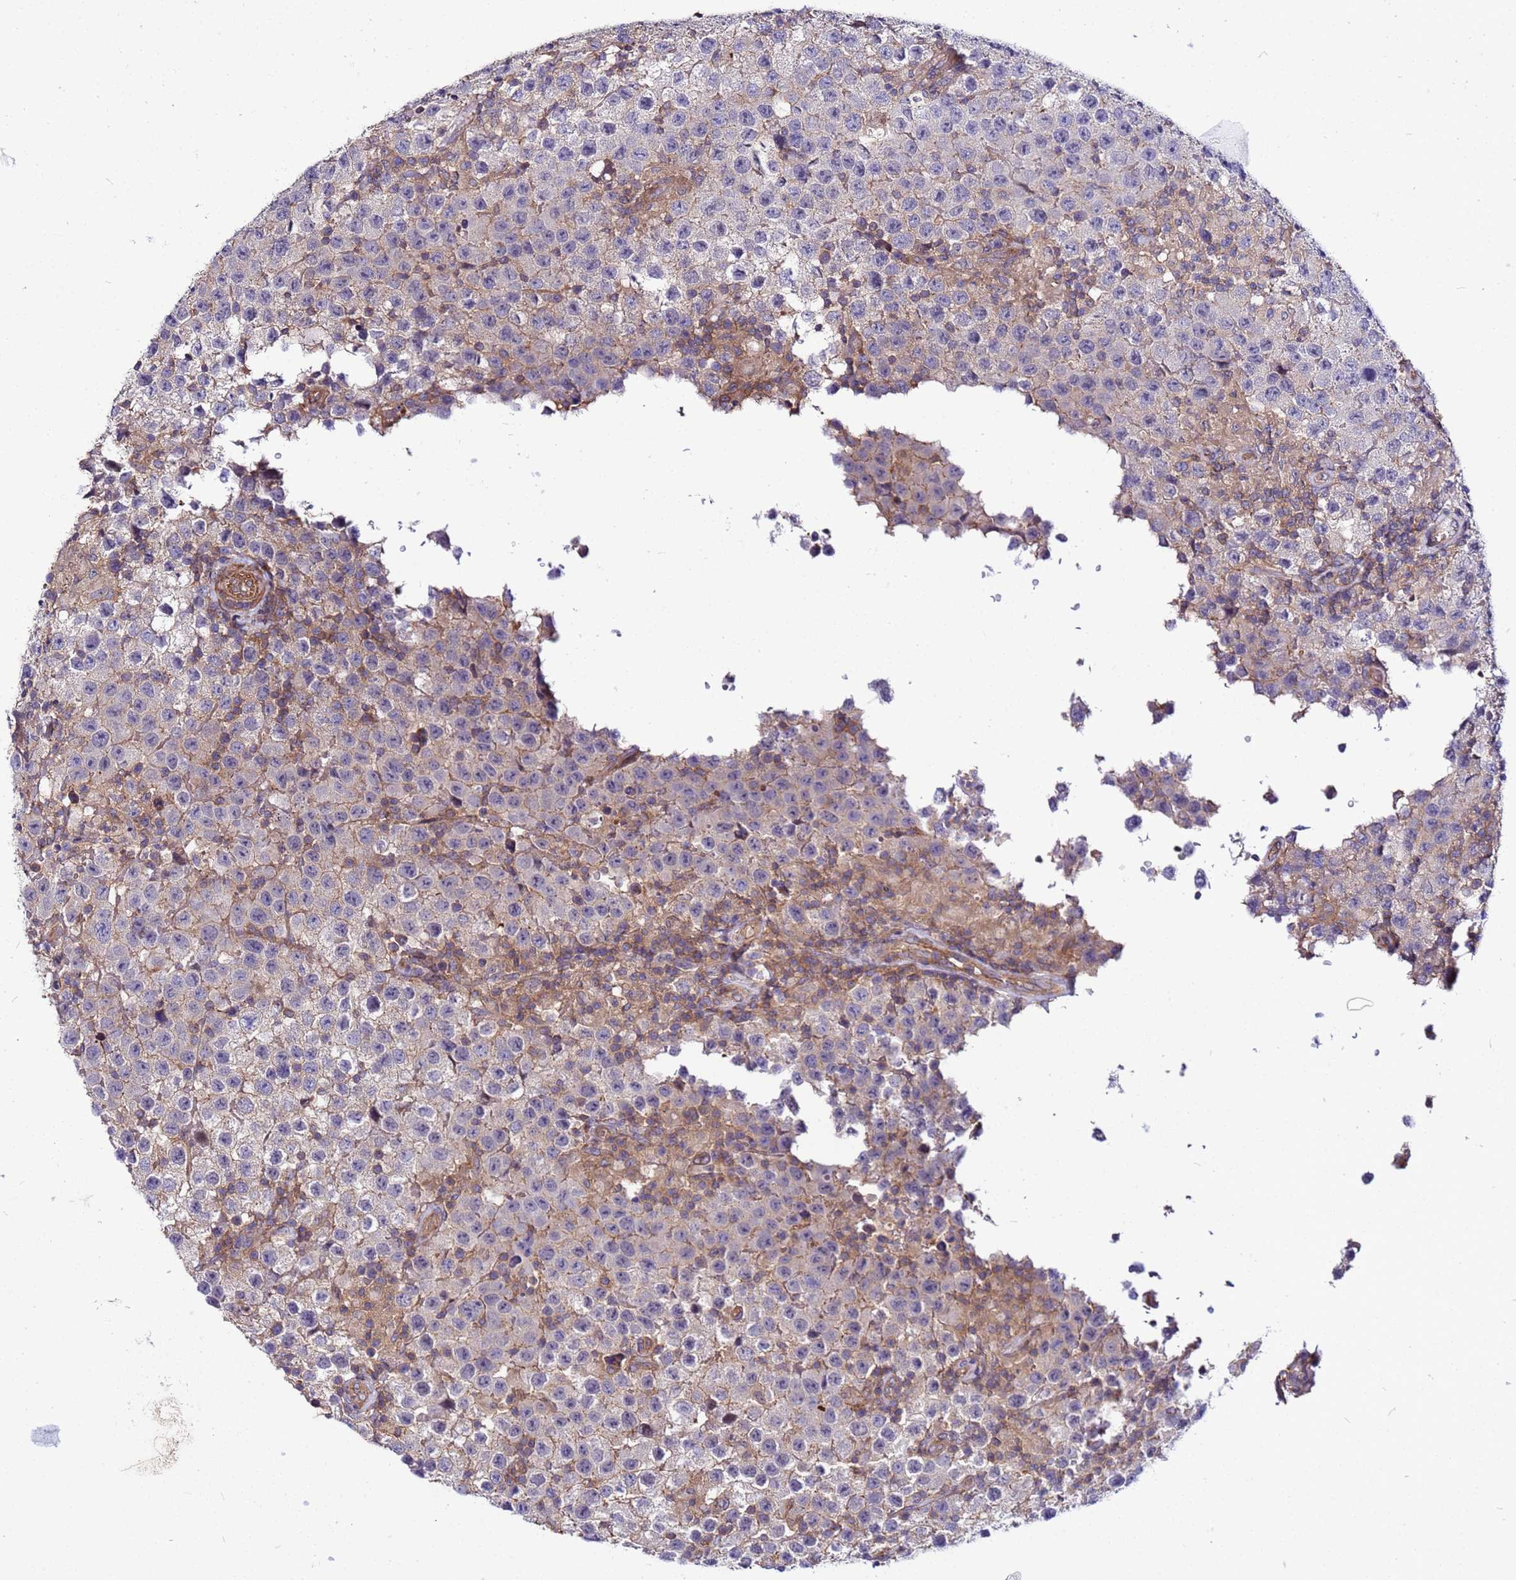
{"staining": {"intensity": "weak", "quantity": "<25%", "location": "cytoplasmic/membranous"}, "tissue": "testis cancer", "cell_type": "Tumor cells", "image_type": "cancer", "snomed": [{"axis": "morphology", "description": "Seminoma, NOS"}, {"axis": "morphology", "description": "Carcinoma, Embryonal, NOS"}, {"axis": "topography", "description": "Testis"}], "caption": "There is no significant staining in tumor cells of testis cancer.", "gene": "STK38", "patient": {"sex": "male", "age": 41}}